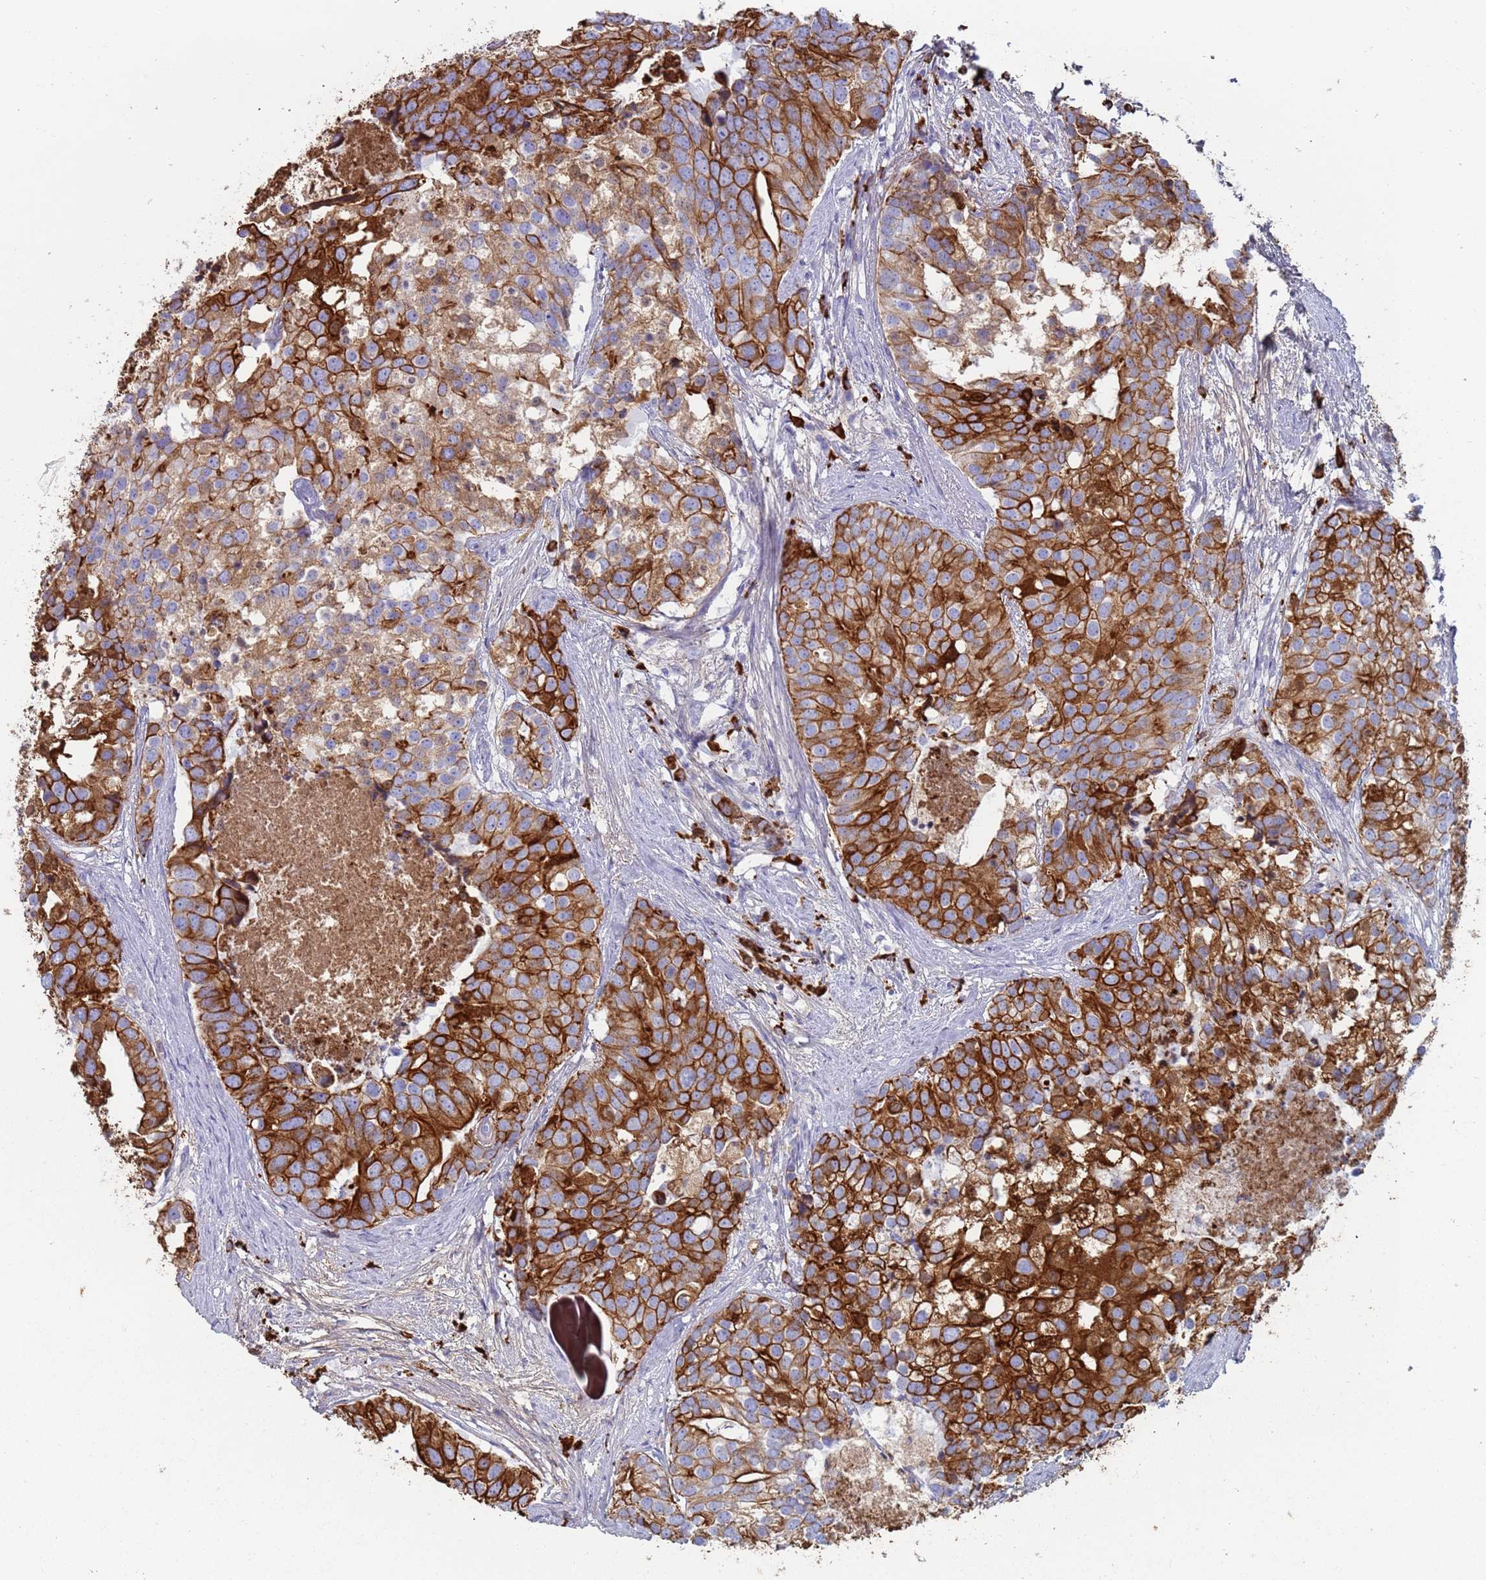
{"staining": {"intensity": "strong", "quantity": ">75%", "location": "cytoplasmic/membranous"}, "tissue": "prostate cancer", "cell_type": "Tumor cells", "image_type": "cancer", "snomed": [{"axis": "morphology", "description": "Adenocarcinoma, High grade"}, {"axis": "topography", "description": "Prostate"}], "caption": "A high-resolution photomicrograph shows immunohistochemistry staining of prostate cancer, which exhibits strong cytoplasmic/membranous positivity in approximately >75% of tumor cells.", "gene": "CYSLTR2", "patient": {"sex": "male", "age": 62}}